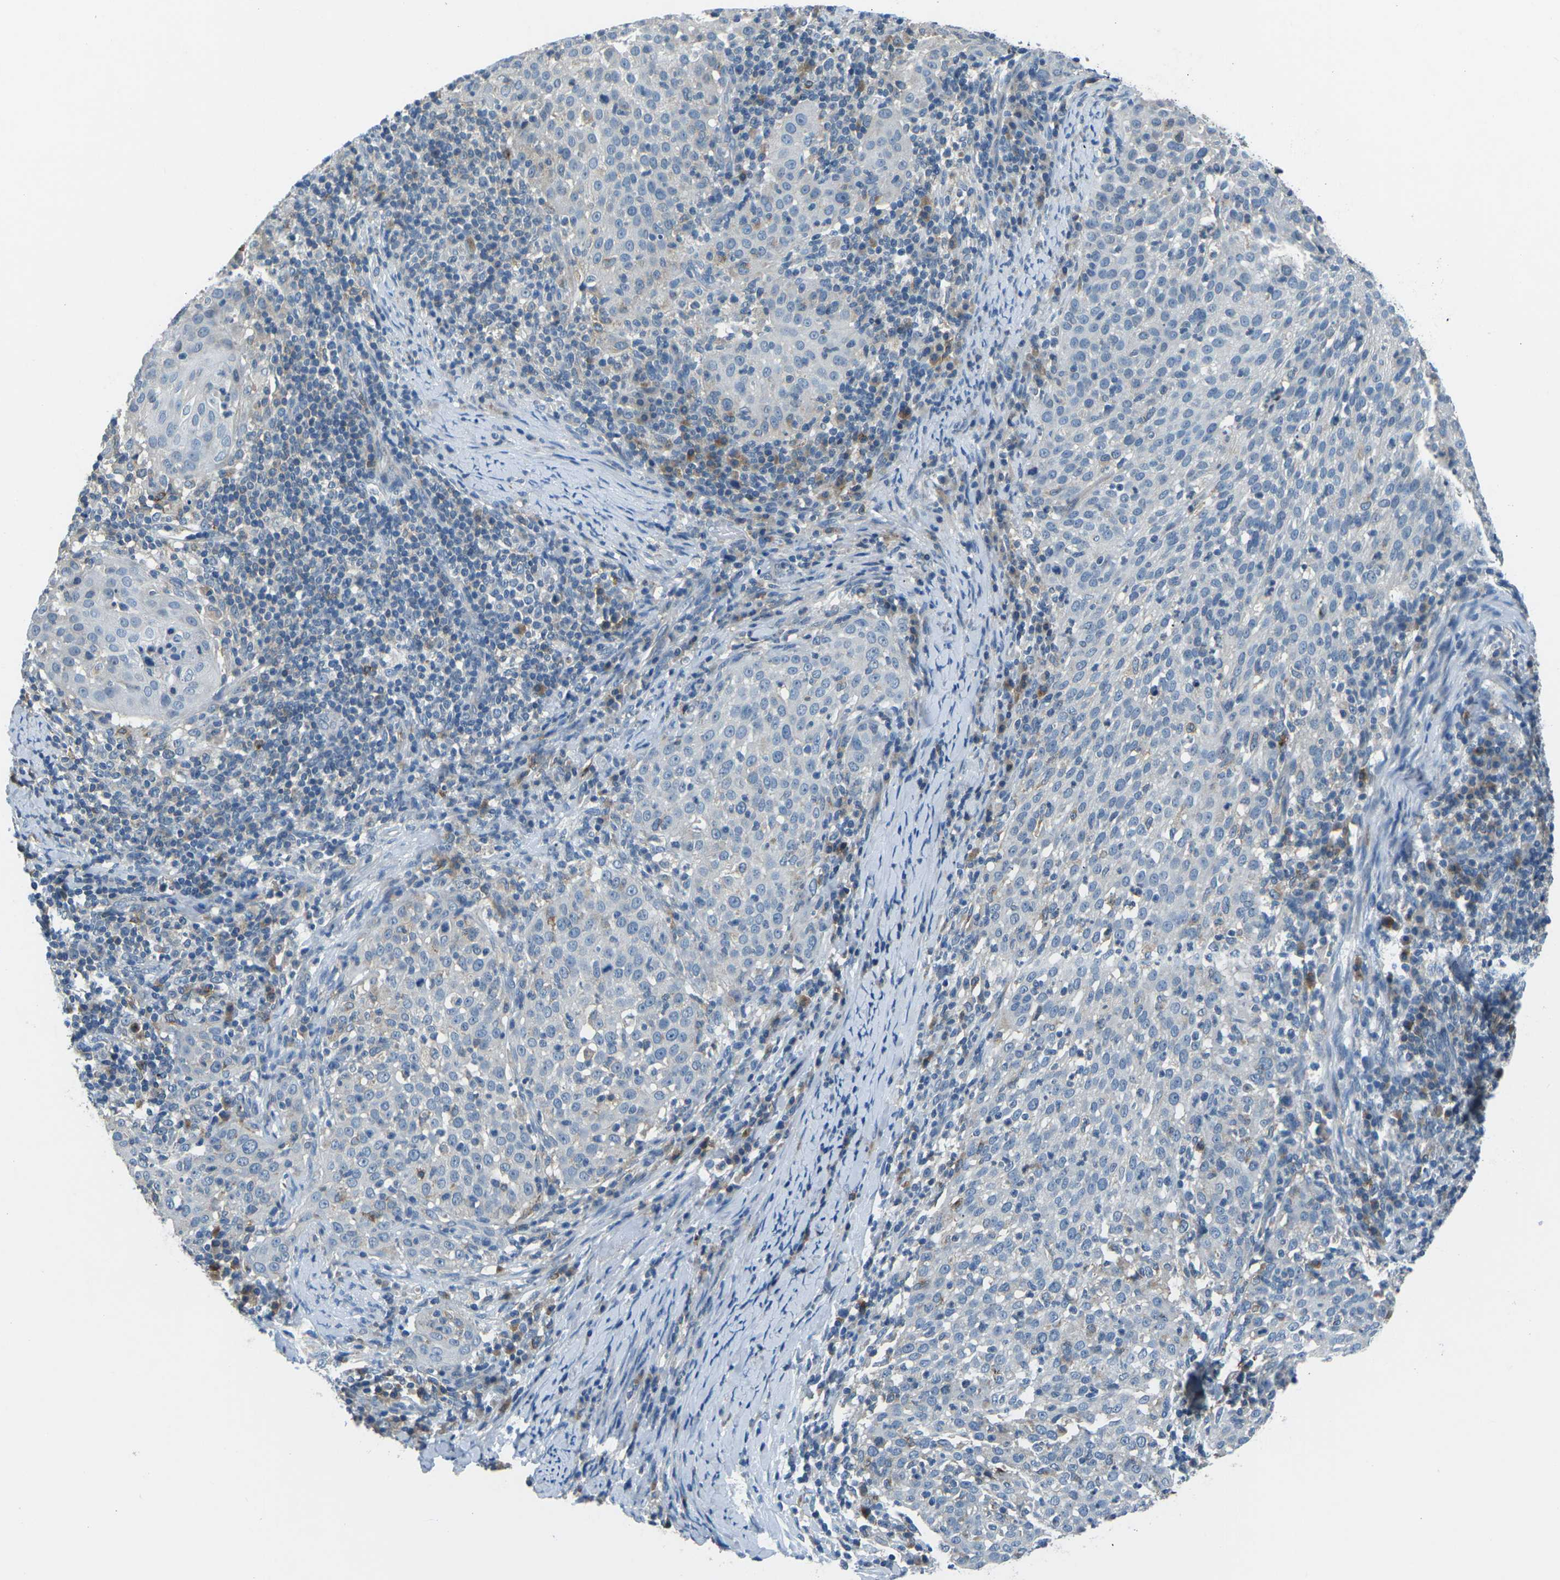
{"staining": {"intensity": "negative", "quantity": "none", "location": "none"}, "tissue": "cervical cancer", "cell_type": "Tumor cells", "image_type": "cancer", "snomed": [{"axis": "morphology", "description": "Squamous cell carcinoma, NOS"}, {"axis": "topography", "description": "Cervix"}], "caption": "Immunohistochemical staining of cervical cancer (squamous cell carcinoma) shows no significant positivity in tumor cells. (Stains: DAB immunohistochemistry (IHC) with hematoxylin counter stain, Microscopy: brightfield microscopy at high magnification).", "gene": "CD1D", "patient": {"sex": "female", "age": 51}}